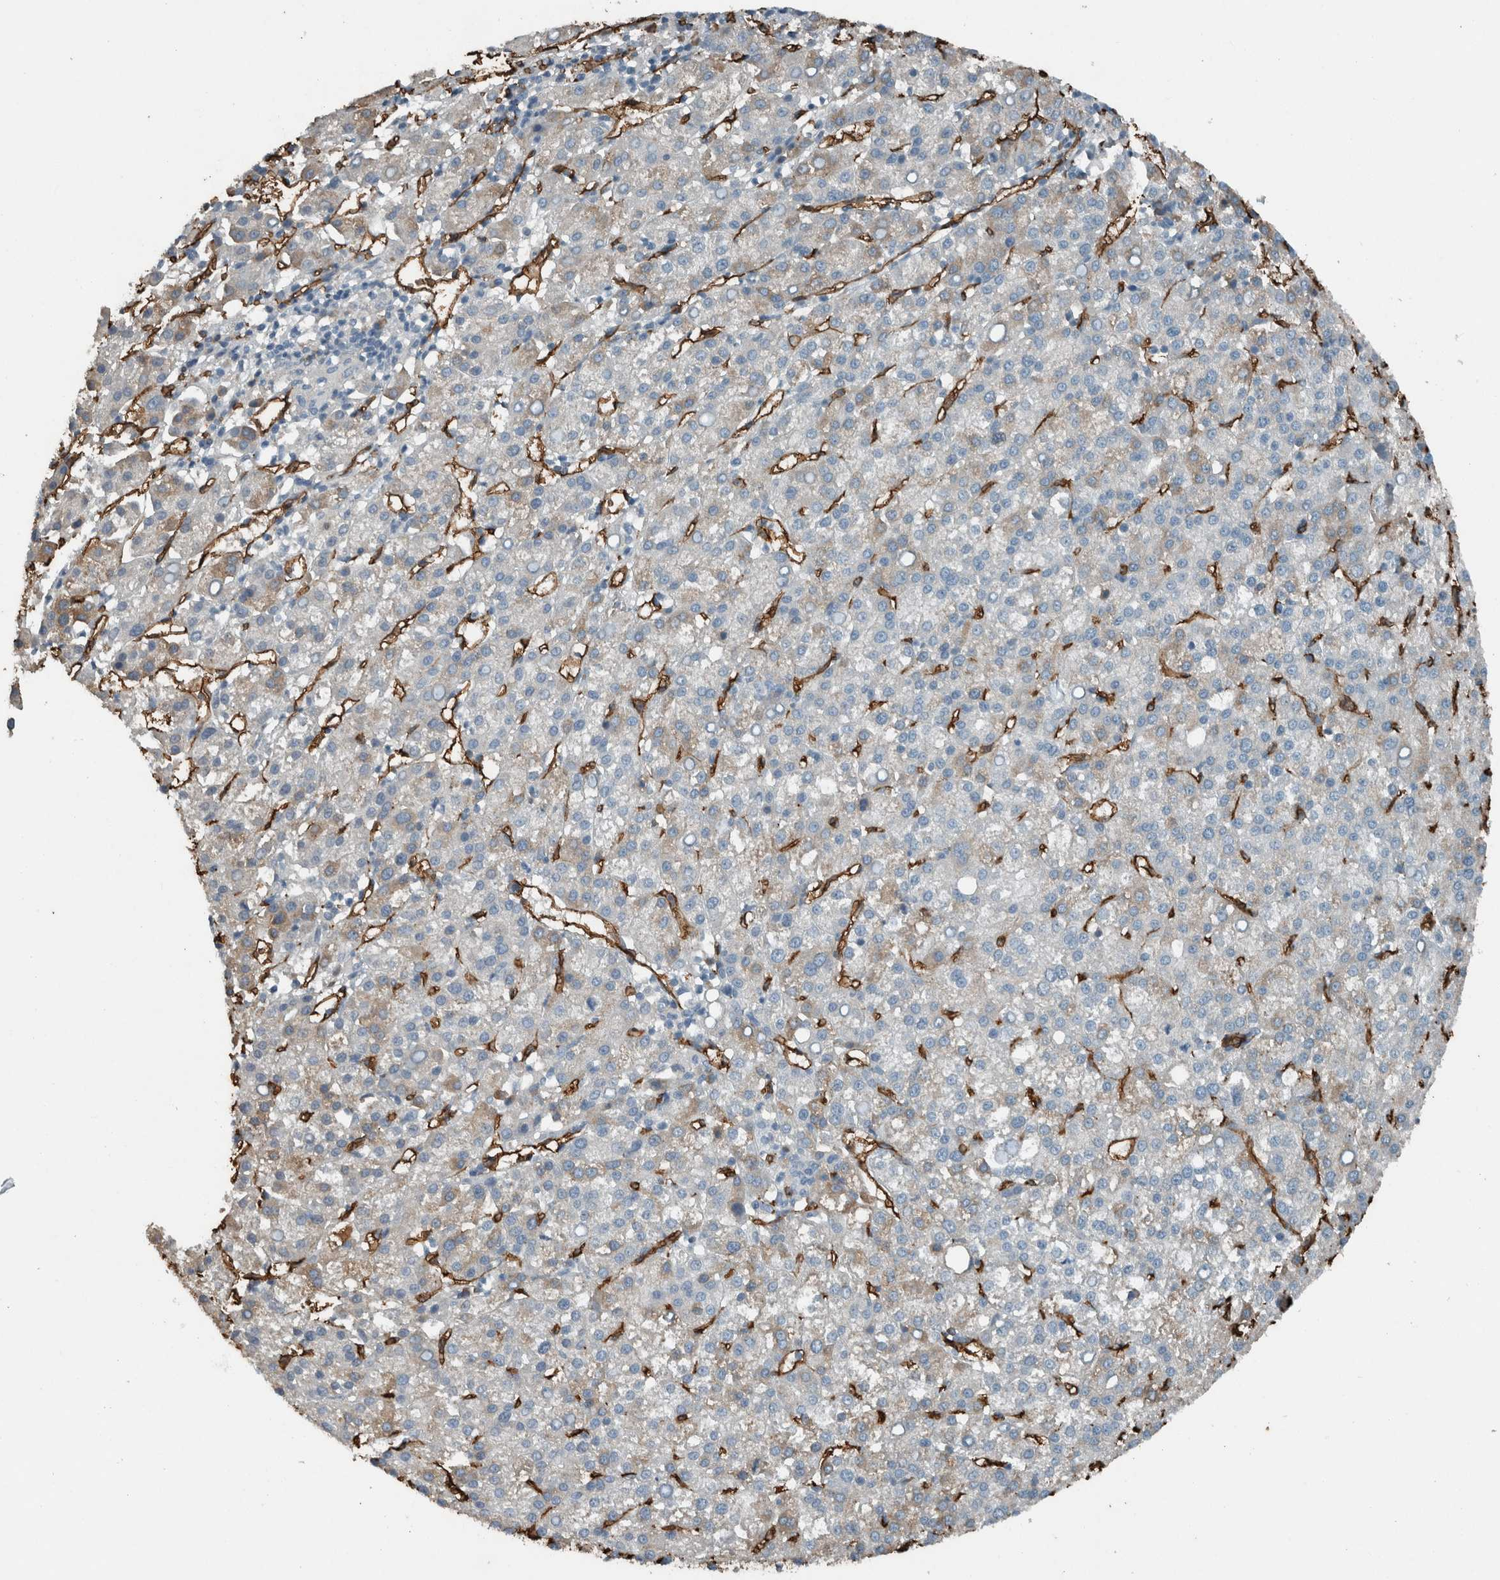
{"staining": {"intensity": "negative", "quantity": "none", "location": "none"}, "tissue": "liver cancer", "cell_type": "Tumor cells", "image_type": "cancer", "snomed": [{"axis": "morphology", "description": "Carcinoma, Hepatocellular, NOS"}, {"axis": "topography", "description": "Liver"}], "caption": "Immunohistochemistry (IHC) of liver cancer (hepatocellular carcinoma) reveals no positivity in tumor cells. (Immunohistochemistry (IHC), brightfield microscopy, high magnification).", "gene": "LBP", "patient": {"sex": "female", "age": 58}}